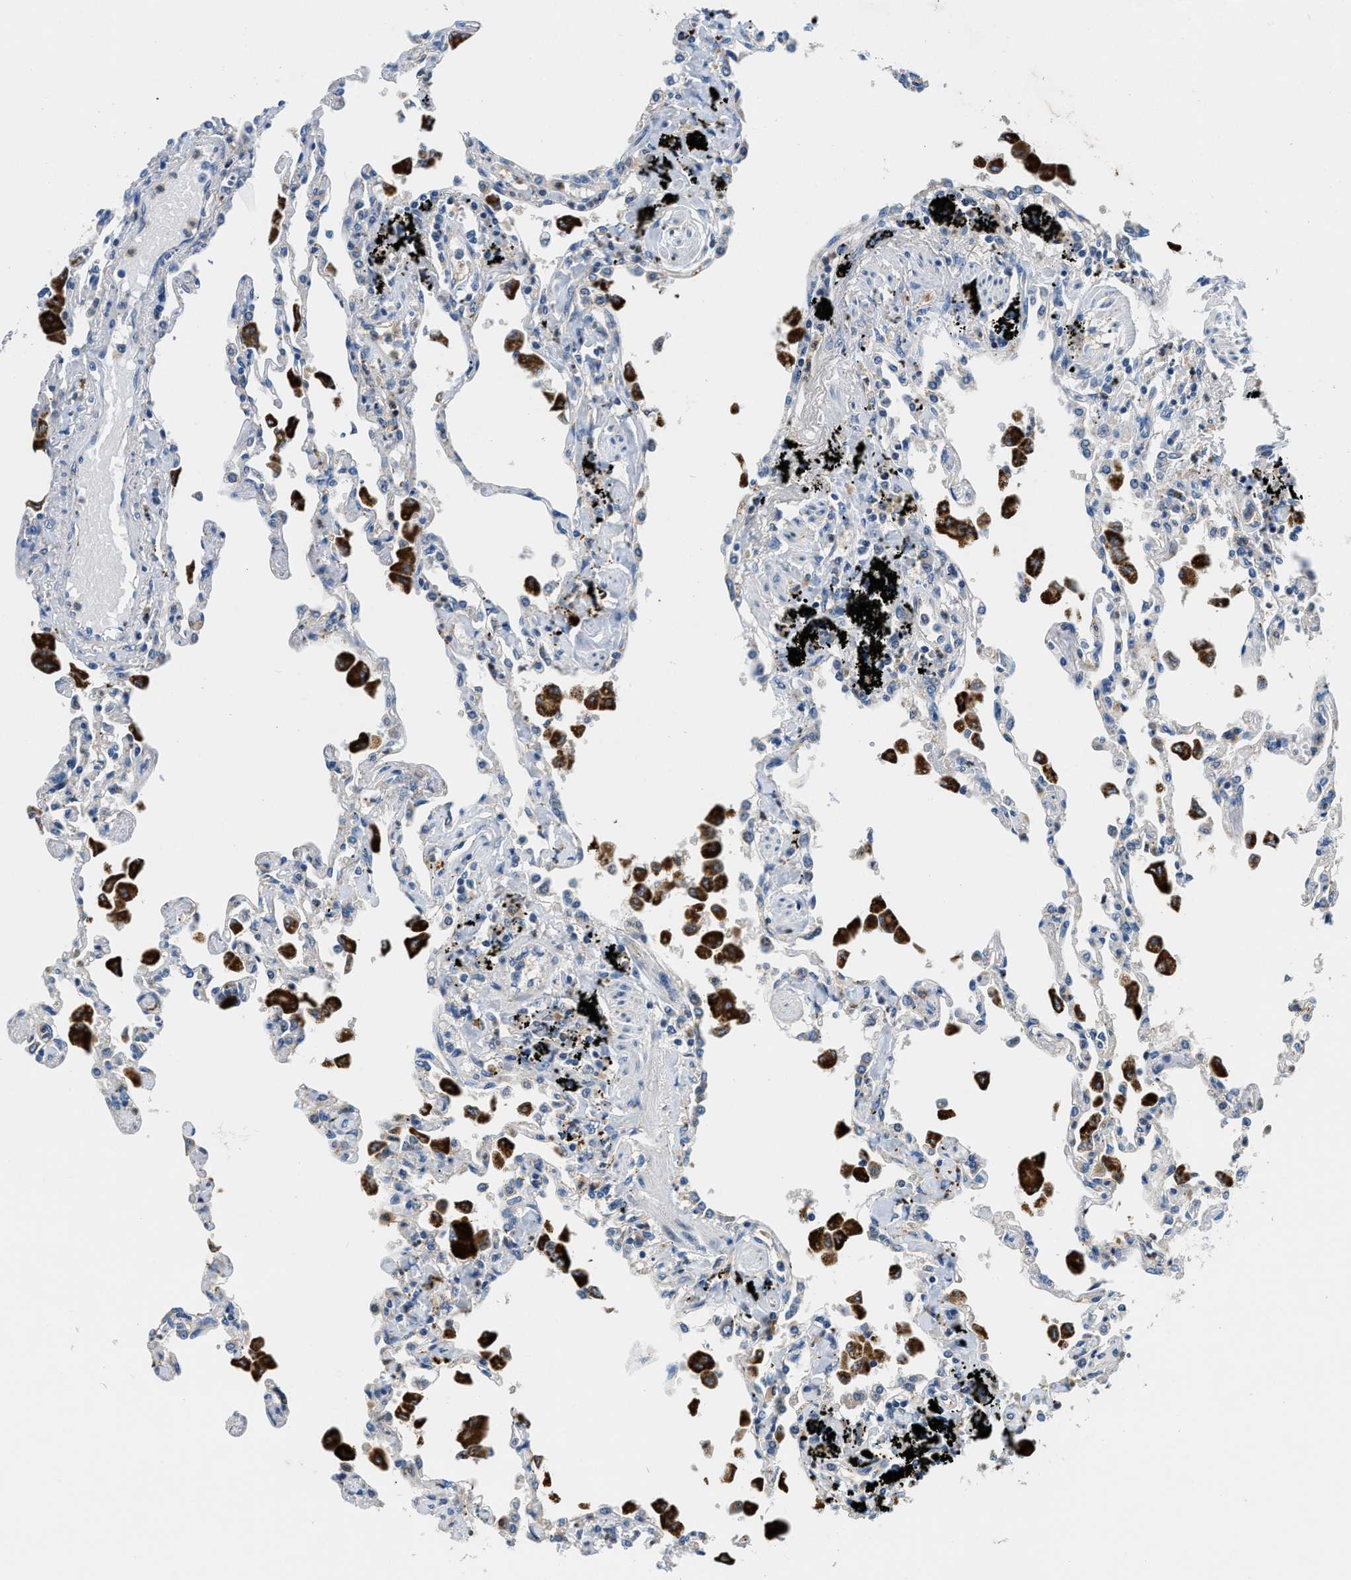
{"staining": {"intensity": "negative", "quantity": "none", "location": "none"}, "tissue": "lung", "cell_type": "Alveolar cells", "image_type": "normal", "snomed": [{"axis": "morphology", "description": "Normal tissue, NOS"}, {"axis": "topography", "description": "Bronchus"}, {"axis": "topography", "description": "Lung"}], "caption": "A high-resolution photomicrograph shows immunohistochemistry (IHC) staining of unremarkable lung, which exhibits no significant staining in alveolar cells. (Stains: DAB (3,3'-diaminobenzidine) IHC with hematoxylin counter stain, Microscopy: brightfield microscopy at high magnification).", "gene": "ADGRE3", "patient": {"sex": "female", "age": 49}}